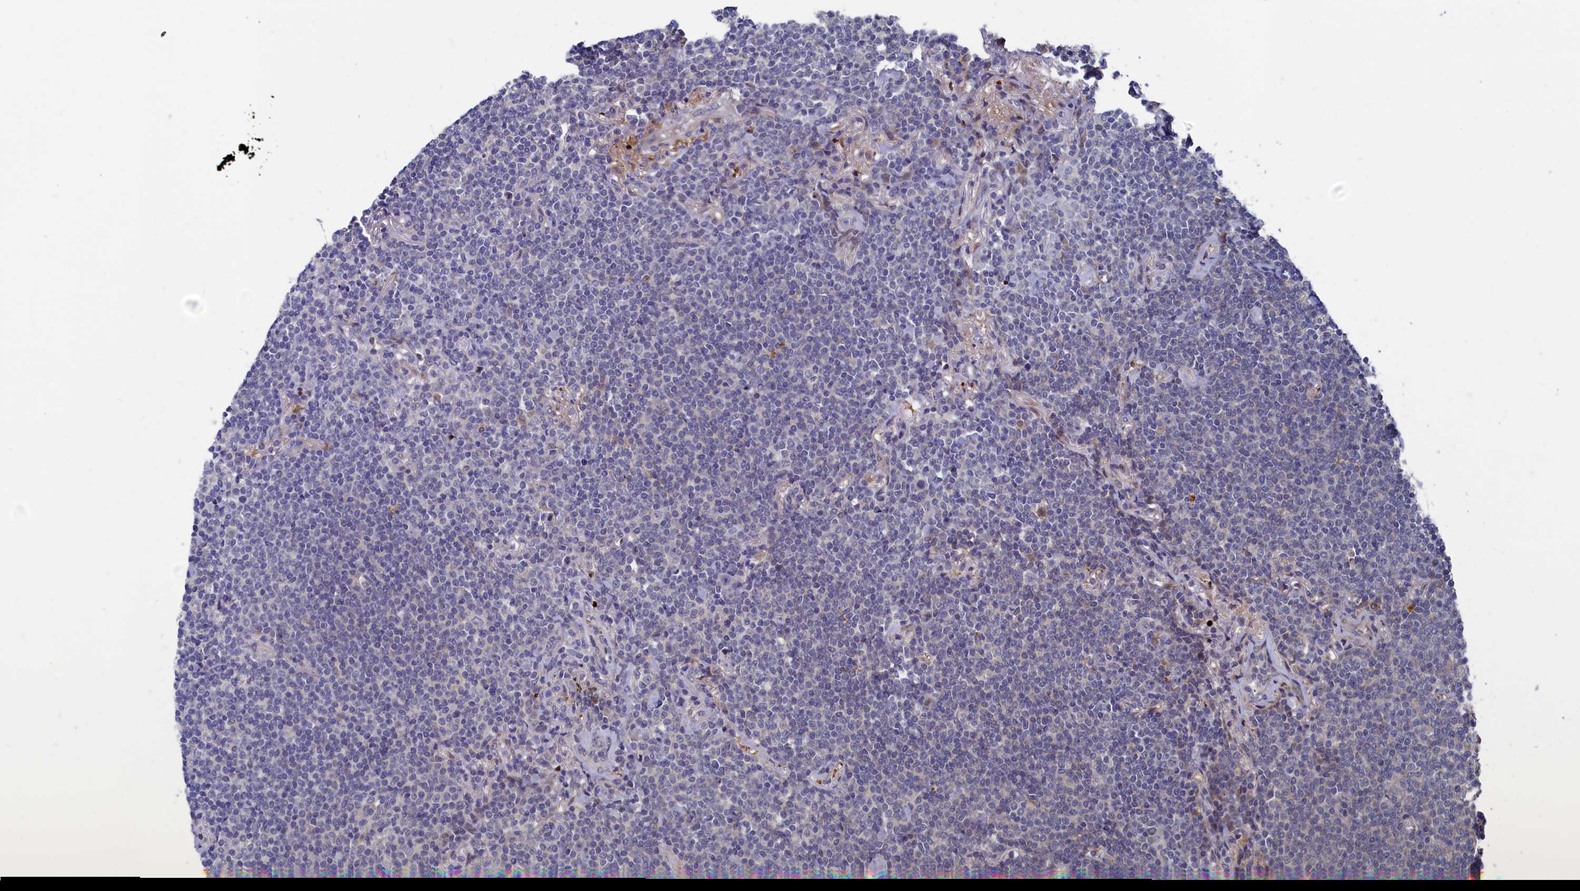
{"staining": {"intensity": "negative", "quantity": "none", "location": "none"}, "tissue": "lymphoma", "cell_type": "Tumor cells", "image_type": "cancer", "snomed": [{"axis": "morphology", "description": "Malignant lymphoma, non-Hodgkin's type, Low grade"}, {"axis": "topography", "description": "Lung"}], "caption": "The IHC histopathology image has no significant staining in tumor cells of lymphoma tissue.", "gene": "ZNF891", "patient": {"sex": "female", "age": 71}}